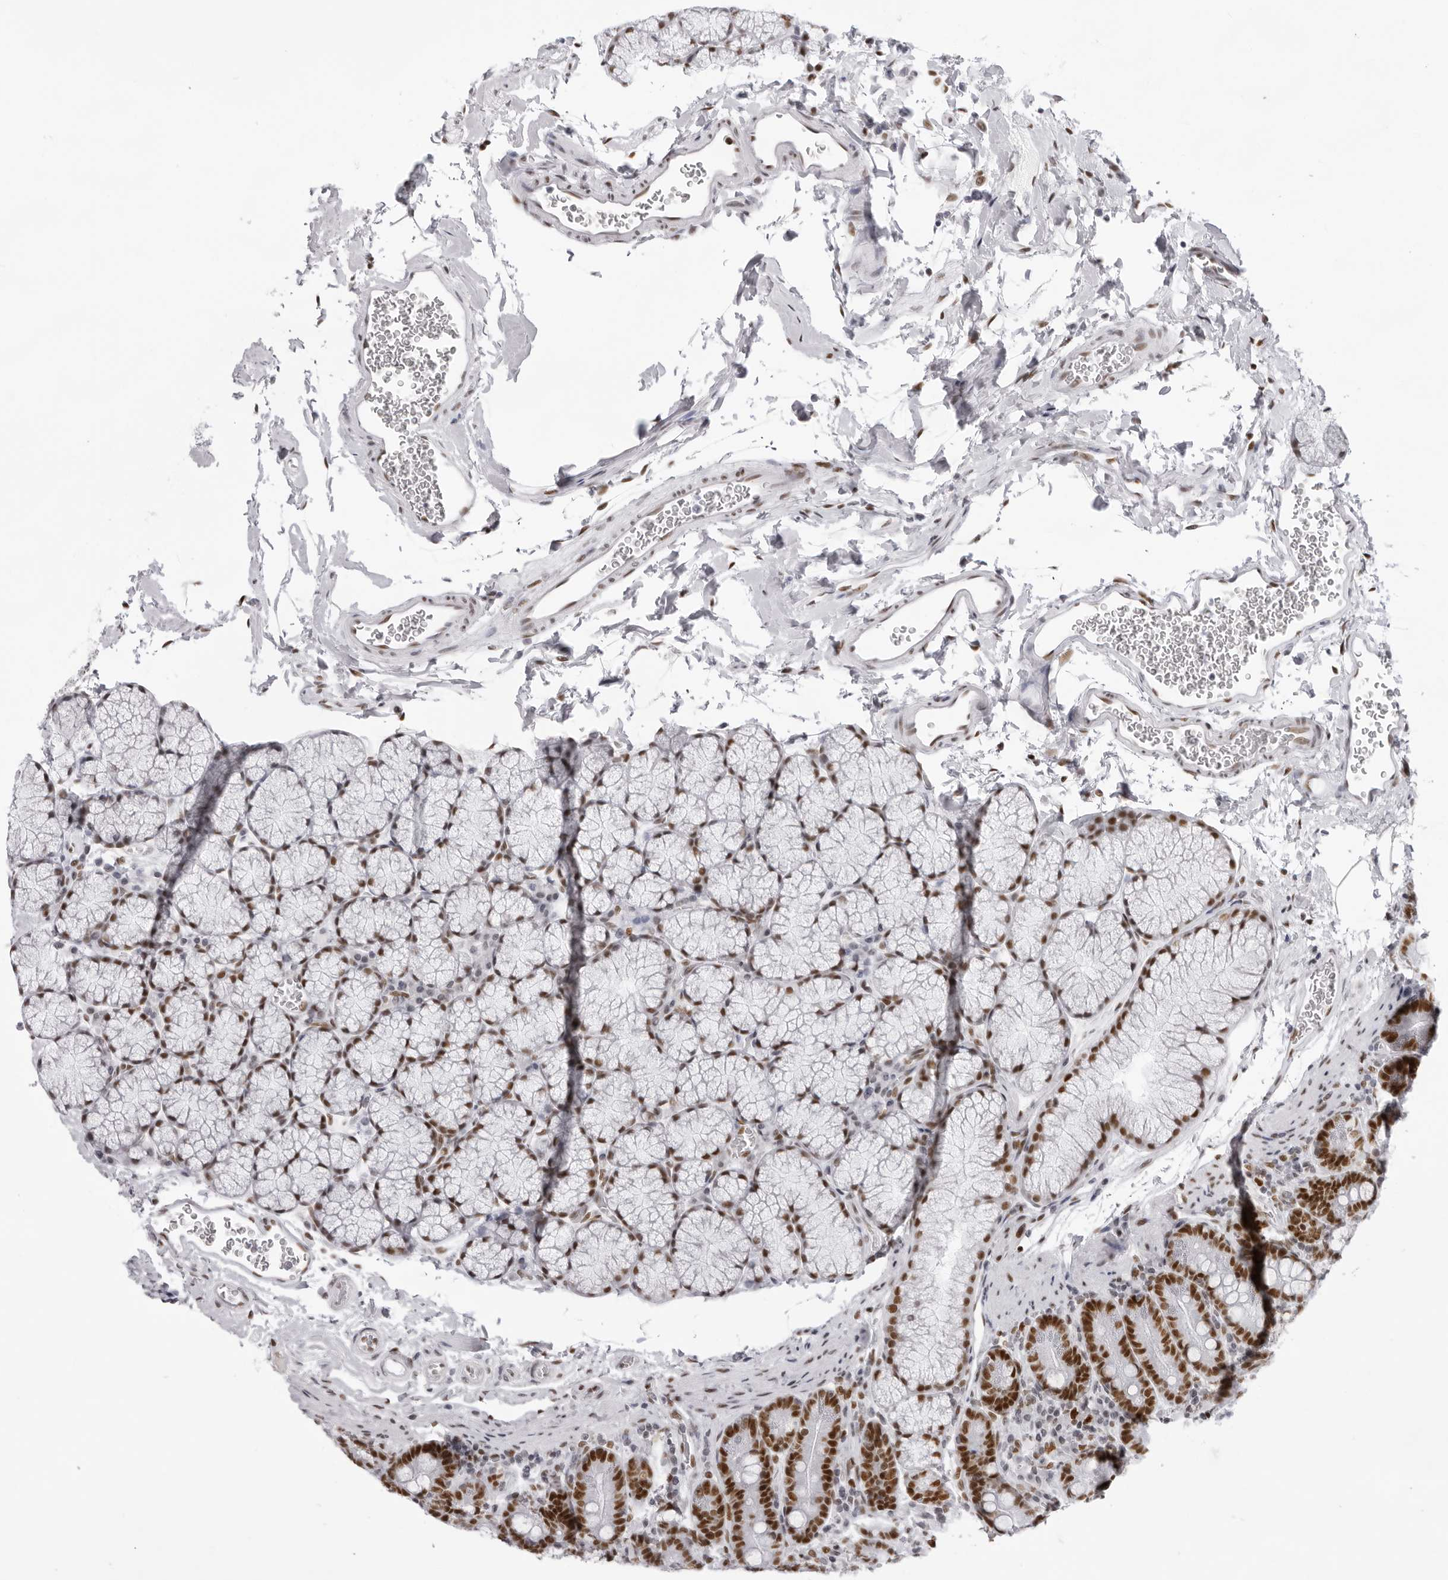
{"staining": {"intensity": "strong", "quantity": "25%-75%", "location": "nuclear"}, "tissue": "duodenum", "cell_type": "Glandular cells", "image_type": "normal", "snomed": [{"axis": "morphology", "description": "Normal tissue, NOS"}, {"axis": "topography", "description": "Duodenum"}], "caption": "Human duodenum stained for a protein (brown) exhibits strong nuclear positive positivity in about 25%-75% of glandular cells.", "gene": "IRF2BP2", "patient": {"sex": "male", "age": 35}}